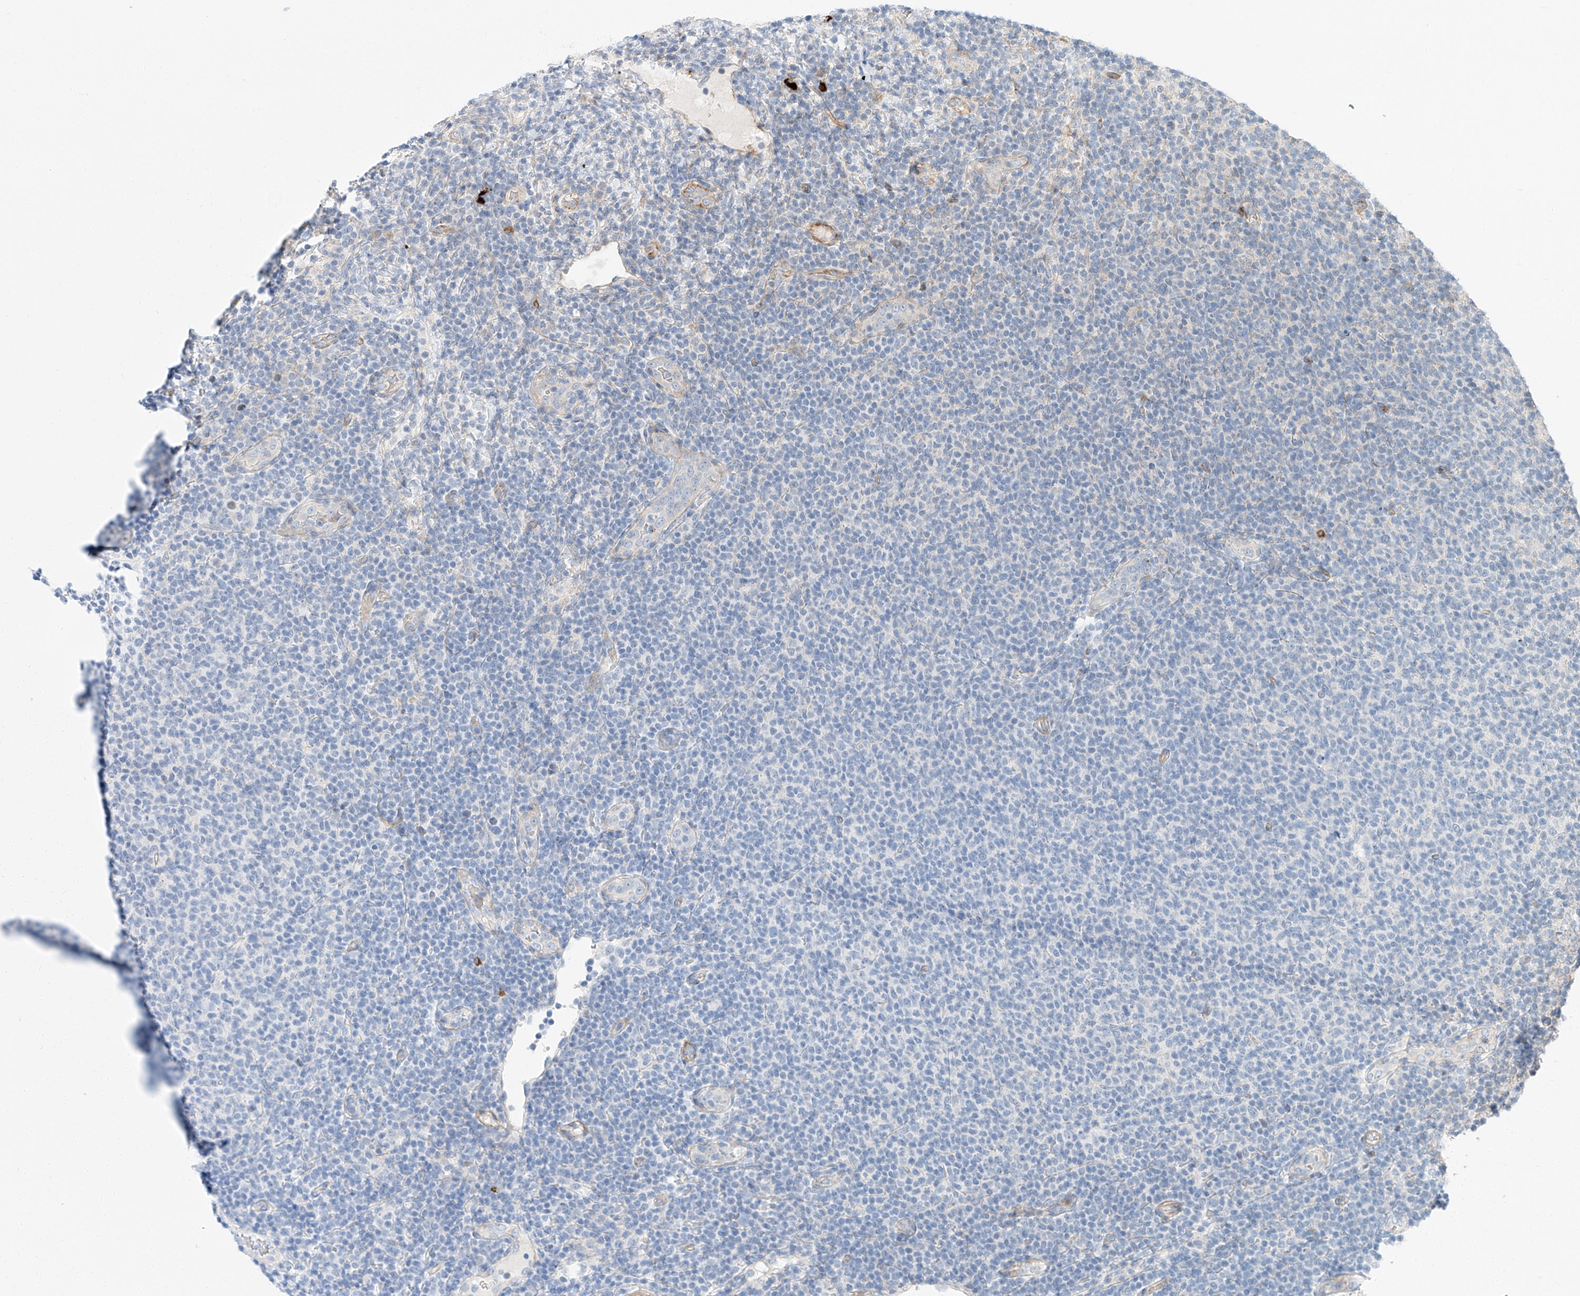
{"staining": {"intensity": "negative", "quantity": "none", "location": "none"}, "tissue": "lymphoma", "cell_type": "Tumor cells", "image_type": "cancer", "snomed": [{"axis": "morphology", "description": "Malignant lymphoma, non-Hodgkin's type, Low grade"}, {"axis": "topography", "description": "Lymph node"}], "caption": "Tumor cells show no significant protein positivity in lymphoma.", "gene": "MINDY4", "patient": {"sex": "male", "age": 66}}